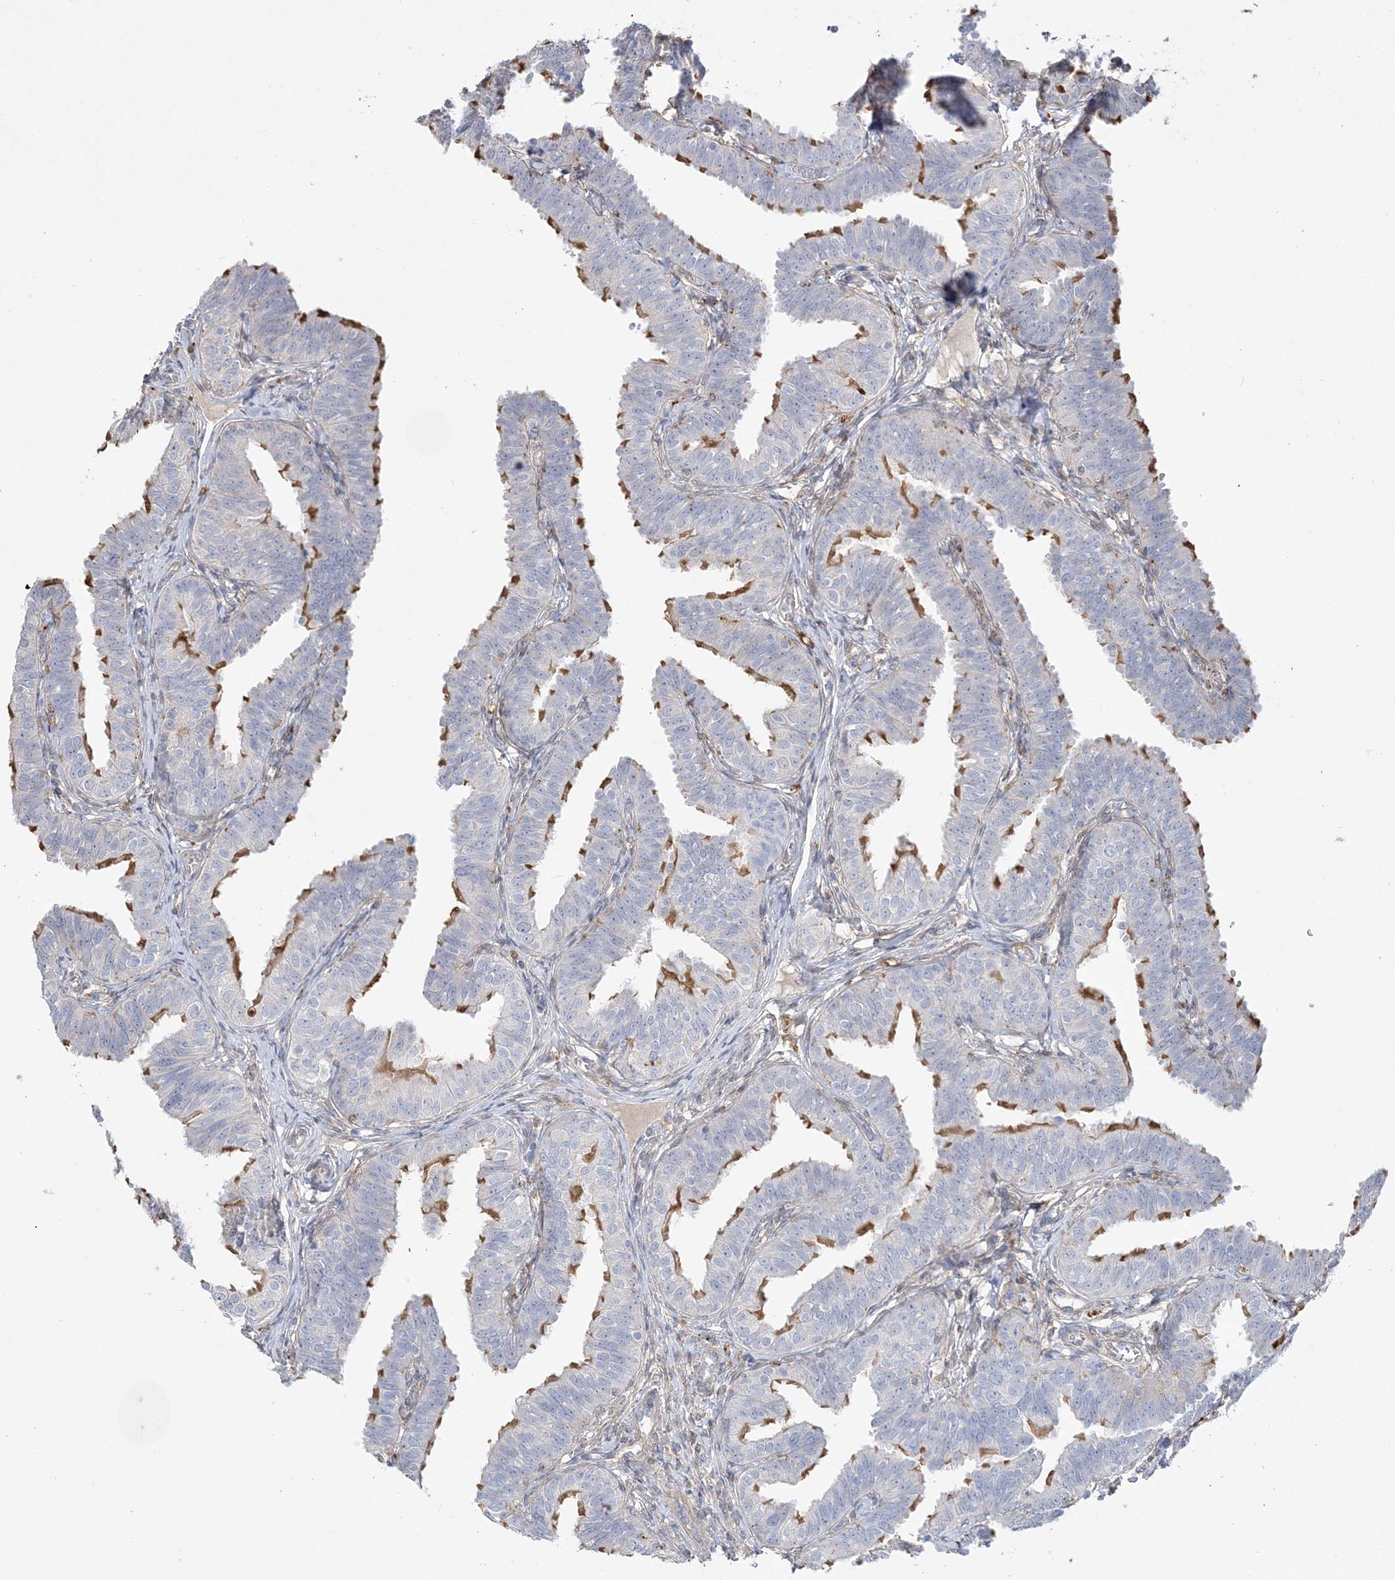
{"staining": {"intensity": "moderate", "quantity": "25%-75%", "location": "cytoplasmic/membranous"}, "tissue": "fallopian tube", "cell_type": "Glandular cells", "image_type": "normal", "snomed": [{"axis": "morphology", "description": "Normal tissue, NOS"}, {"axis": "topography", "description": "Fallopian tube"}], "caption": "This photomicrograph reveals unremarkable fallopian tube stained with immunohistochemistry to label a protein in brown. The cytoplasmic/membranous of glandular cells show moderate positivity for the protein. Nuclei are counter-stained blue.", "gene": "HAAO", "patient": {"sex": "female", "age": 35}}